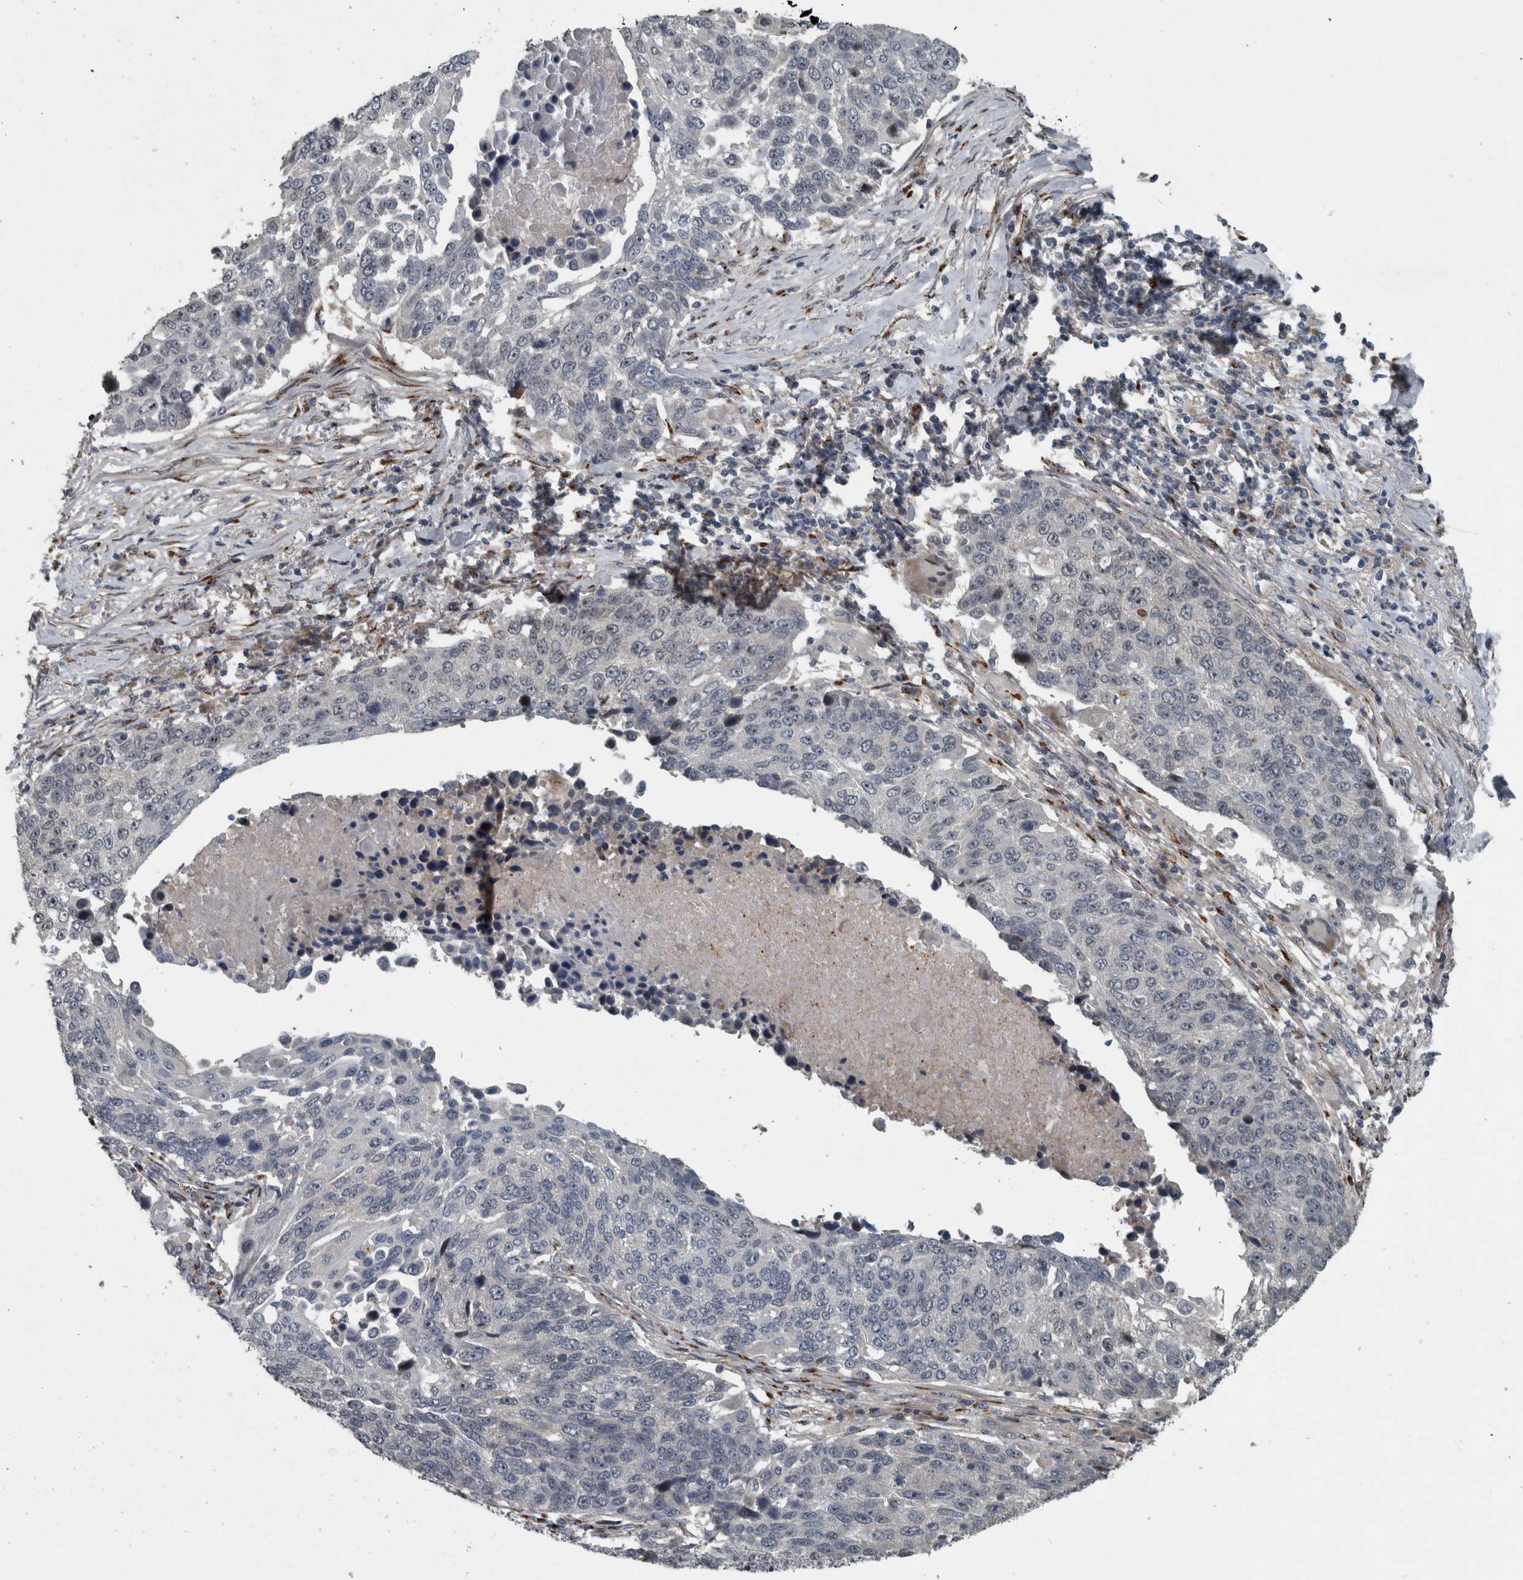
{"staining": {"intensity": "negative", "quantity": "none", "location": "none"}, "tissue": "lung cancer", "cell_type": "Tumor cells", "image_type": "cancer", "snomed": [{"axis": "morphology", "description": "Squamous cell carcinoma, NOS"}, {"axis": "topography", "description": "Lung"}], "caption": "This micrograph is of lung cancer stained with immunohistochemistry to label a protein in brown with the nuclei are counter-stained blue. There is no expression in tumor cells.", "gene": "ZNF345", "patient": {"sex": "male", "age": 66}}